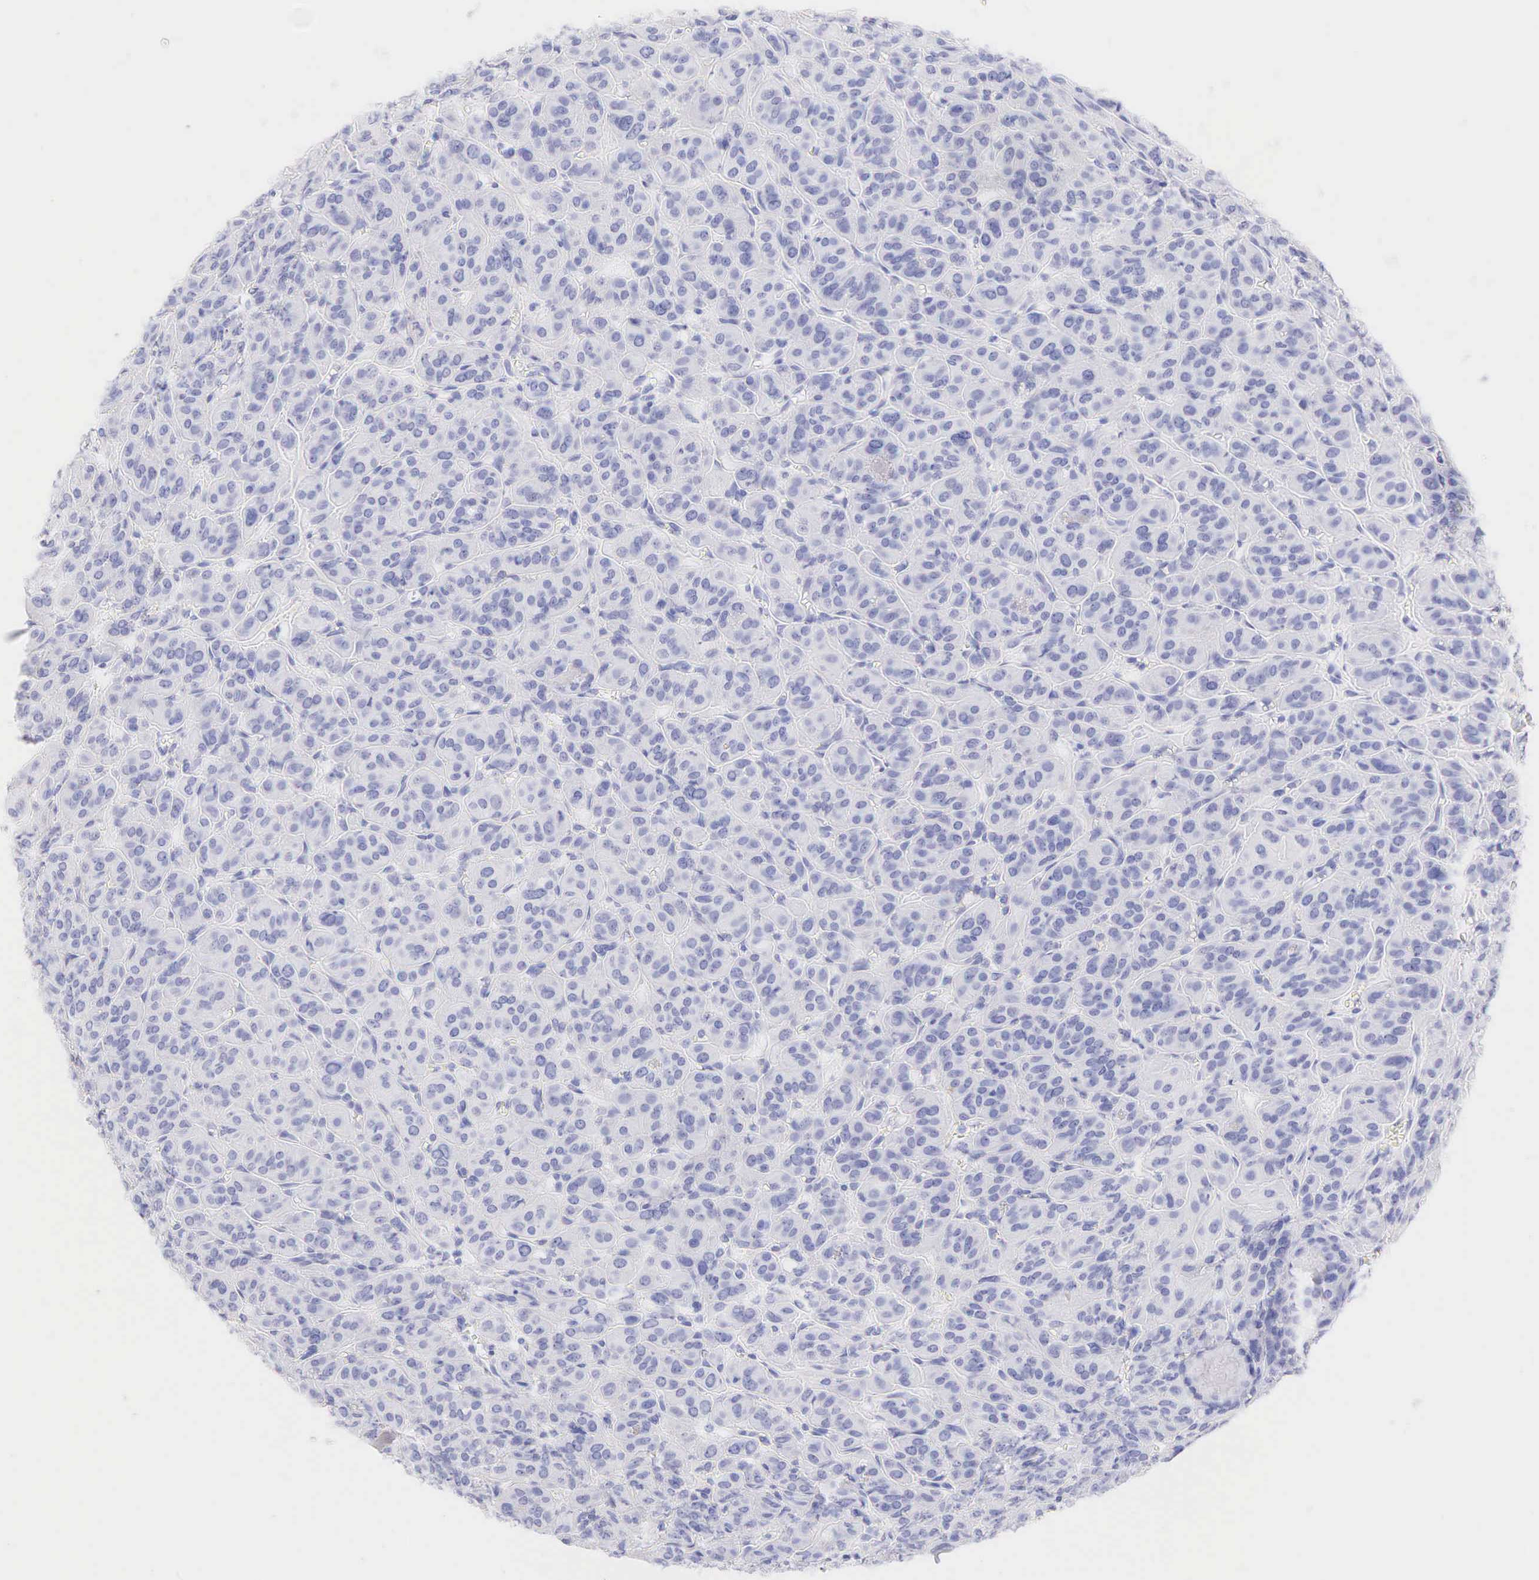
{"staining": {"intensity": "negative", "quantity": "none", "location": "none"}, "tissue": "thyroid cancer", "cell_type": "Tumor cells", "image_type": "cancer", "snomed": [{"axis": "morphology", "description": "Follicular adenoma carcinoma, NOS"}, {"axis": "topography", "description": "Thyroid gland"}], "caption": "Tumor cells are negative for protein expression in human thyroid follicular adenoma carcinoma.", "gene": "KRT14", "patient": {"sex": "female", "age": 71}}